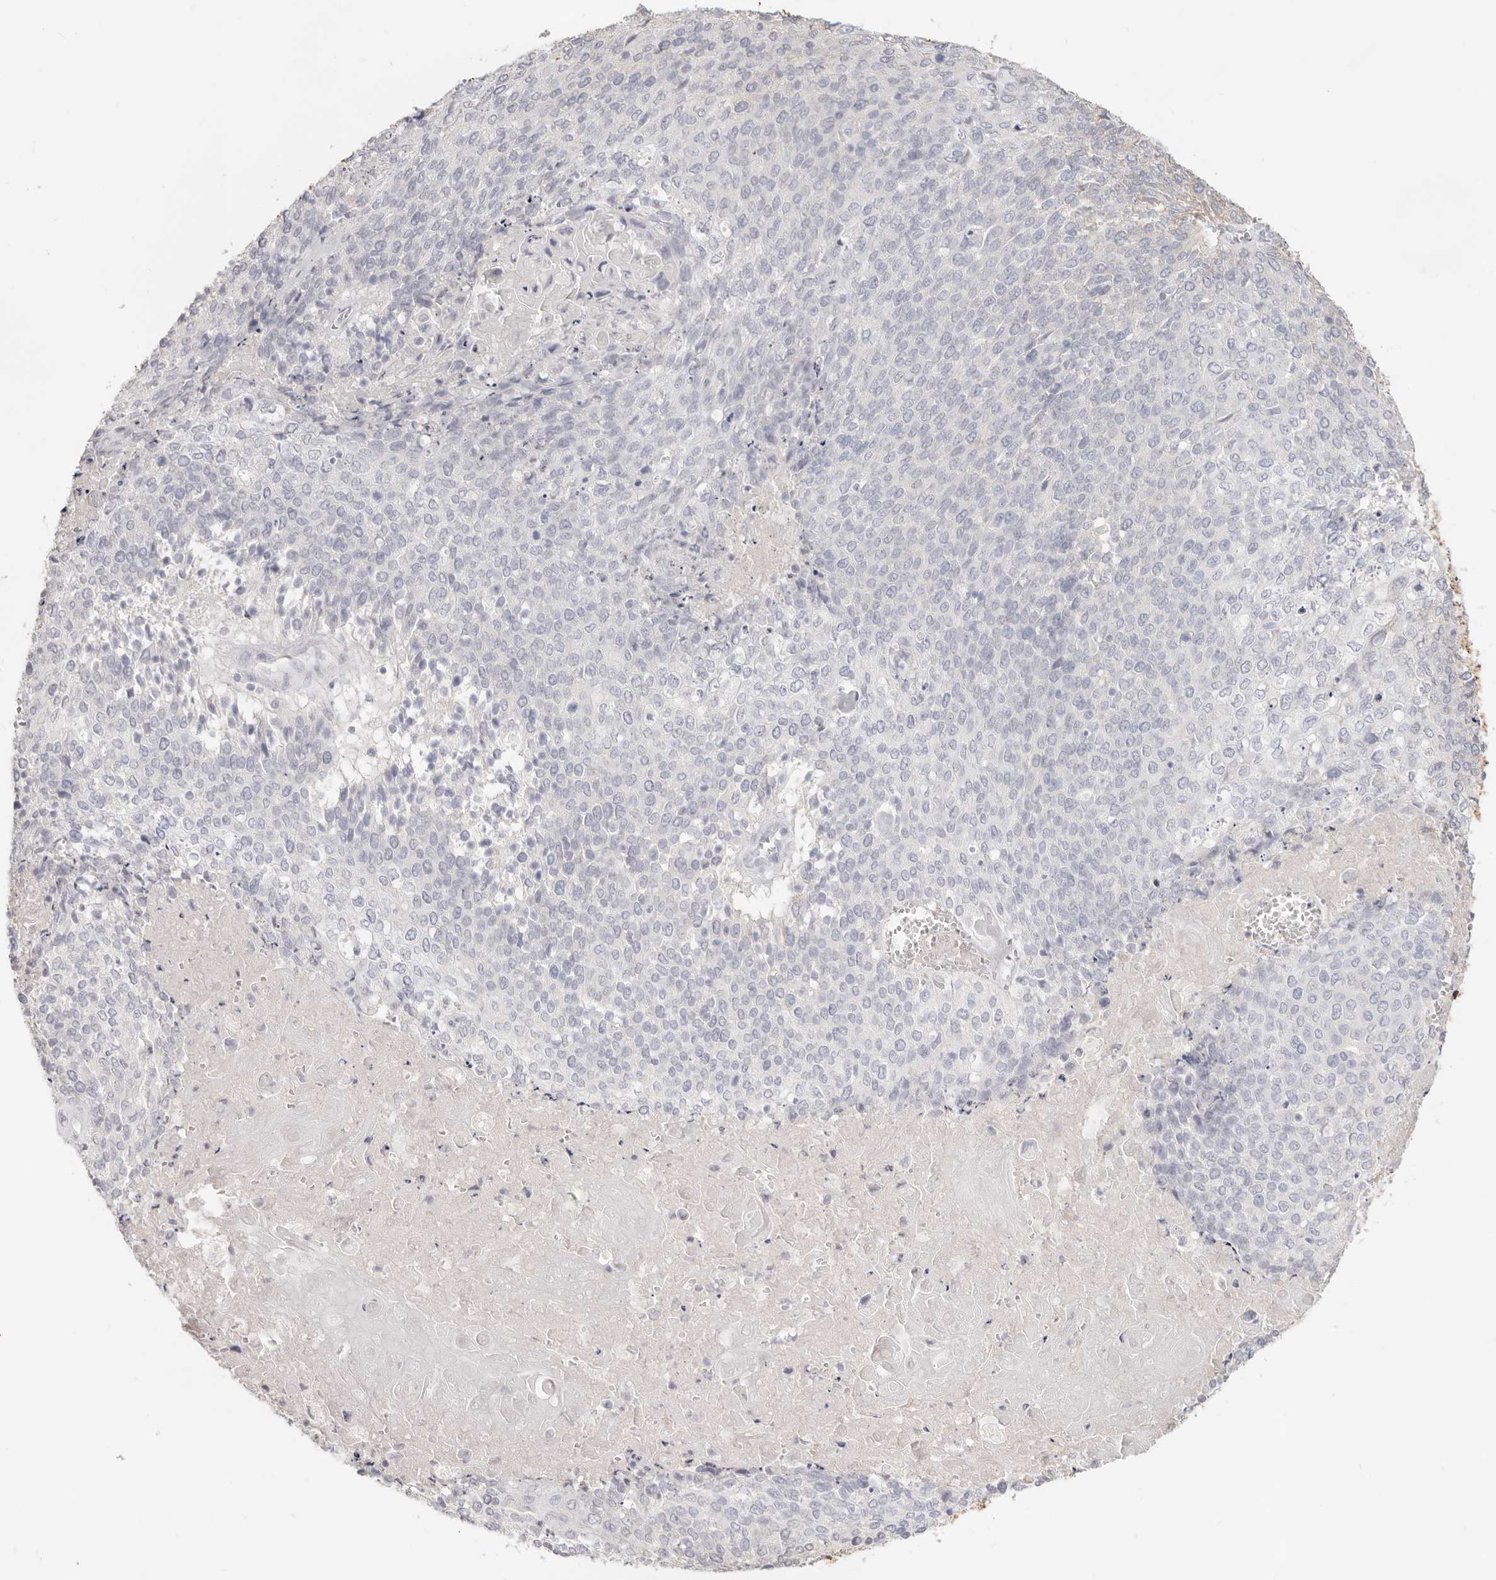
{"staining": {"intensity": "negative", "quantity": "none", "location": "none"}, "tissue": "cervical cancer", "cell_type": "Tumor cells", "image_type": "cancer", "snomed": [{"axis": "morphology", "description": "Squamous cell carcinoma, NOS"}, {"axis": "topography", "description": "Cervix"}], "caption": "A histopathology image of cervical cancer stained for a protein displays no brown staining in tumor cells. (Stains: DAB immunohistochemistry (IHC) with hematoxylin counter stain, Microscopy: brightfield microscopy at high magnification).", "gene": "EPCAM", "patient": {"sex": "female", "age": 39}}